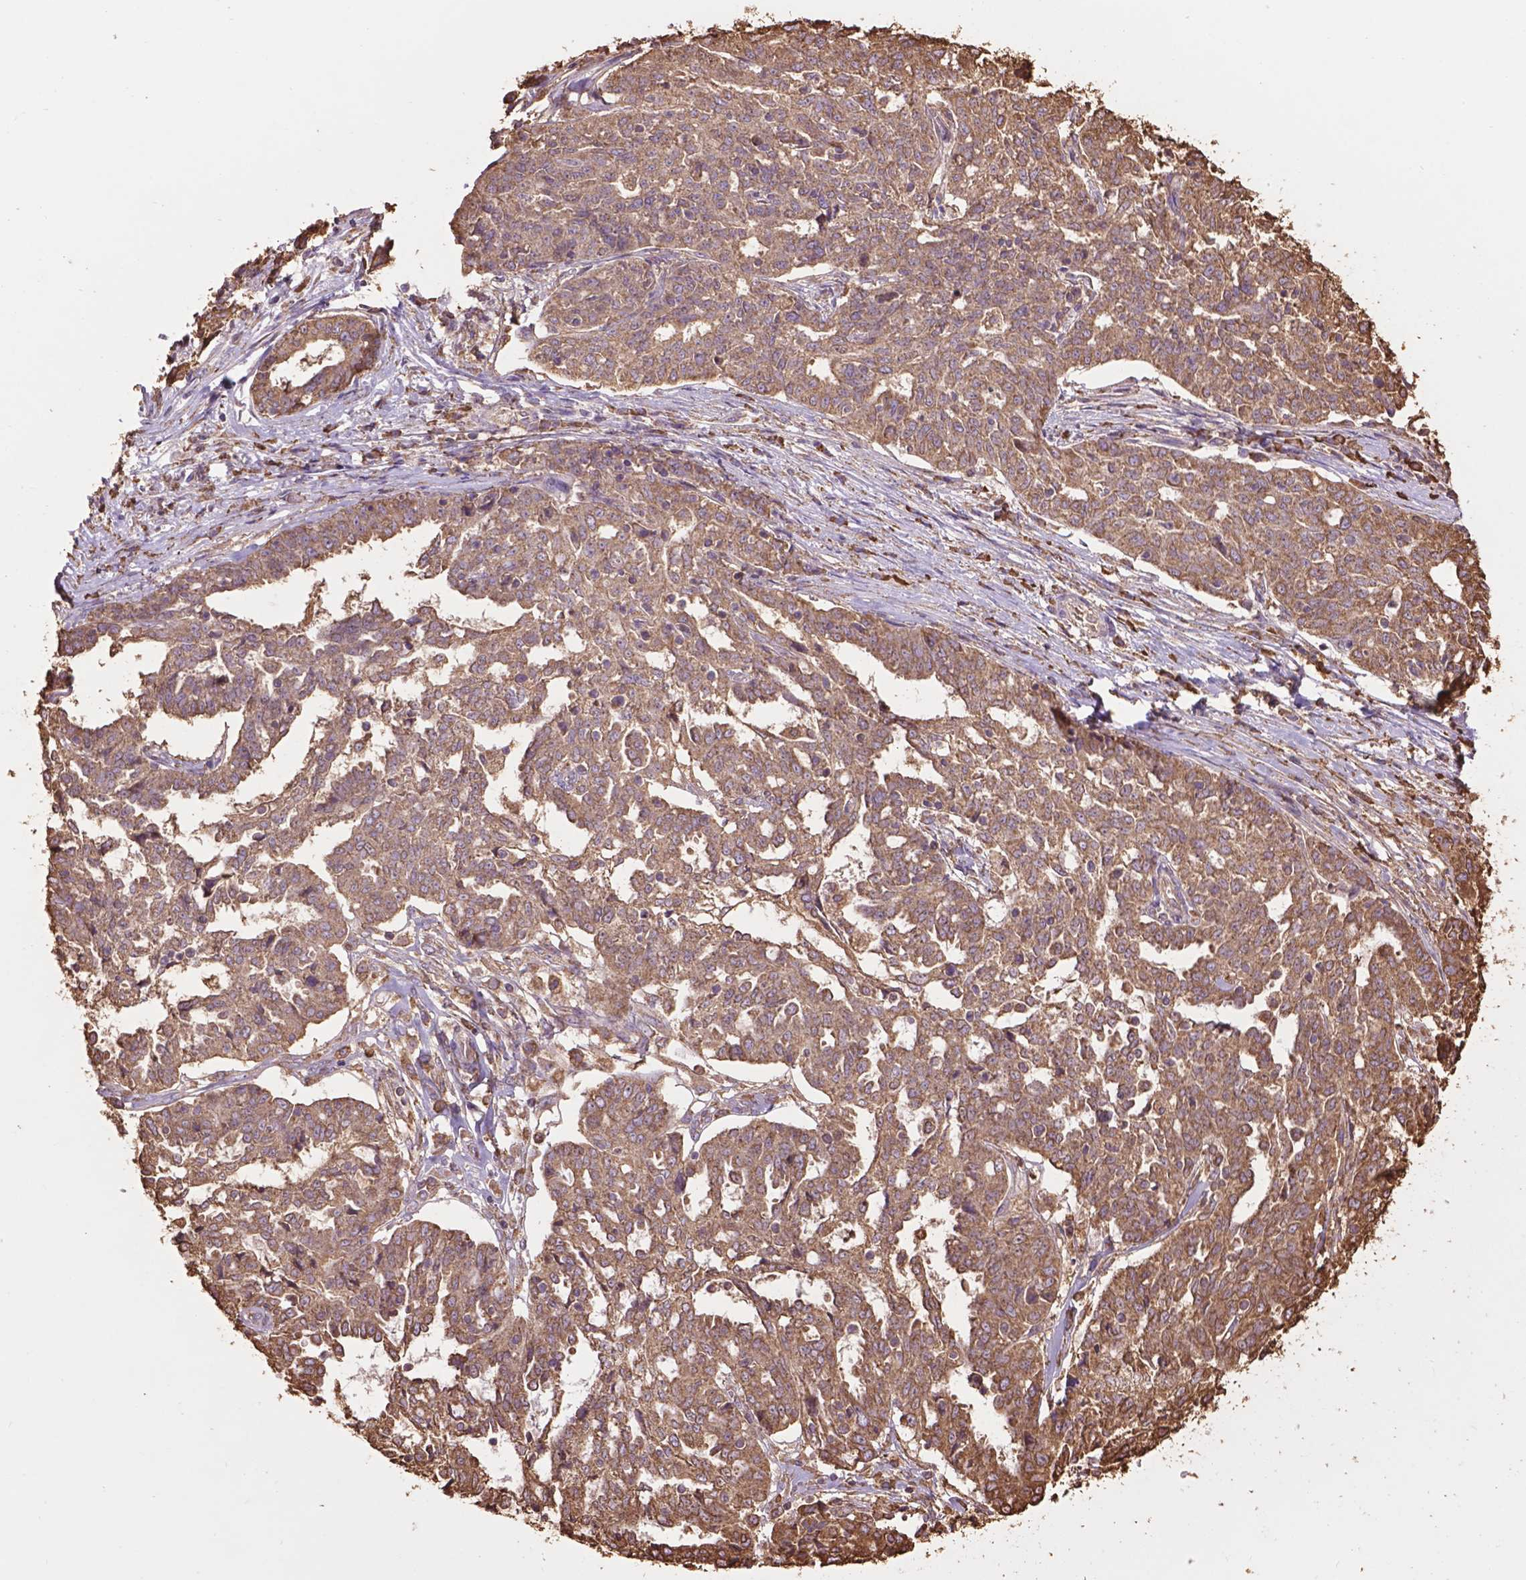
{"staining": {"intensity": "moderate", "quantity": ">75%", "location": "cytoplasmic/membranous"}, "tissue": "ovarian cancer", "cell_type": "Tumor cells", "image_type": "cancer", "snomed": [{"axis": "morphology", "description": "Cystadenocarcinoma, serous, NOS"}, {"axis": "topography", "description": "Ovary"}], "caption": "IHC histopathology image of human ovarian cancer stained for a protein (brown), which displays medium levels of moderate cytoplasmic/membranous staining in about >75% of tumor cells.", "gene": "PPP2R5E", "patient": {"sex": "female", "age": 67}}